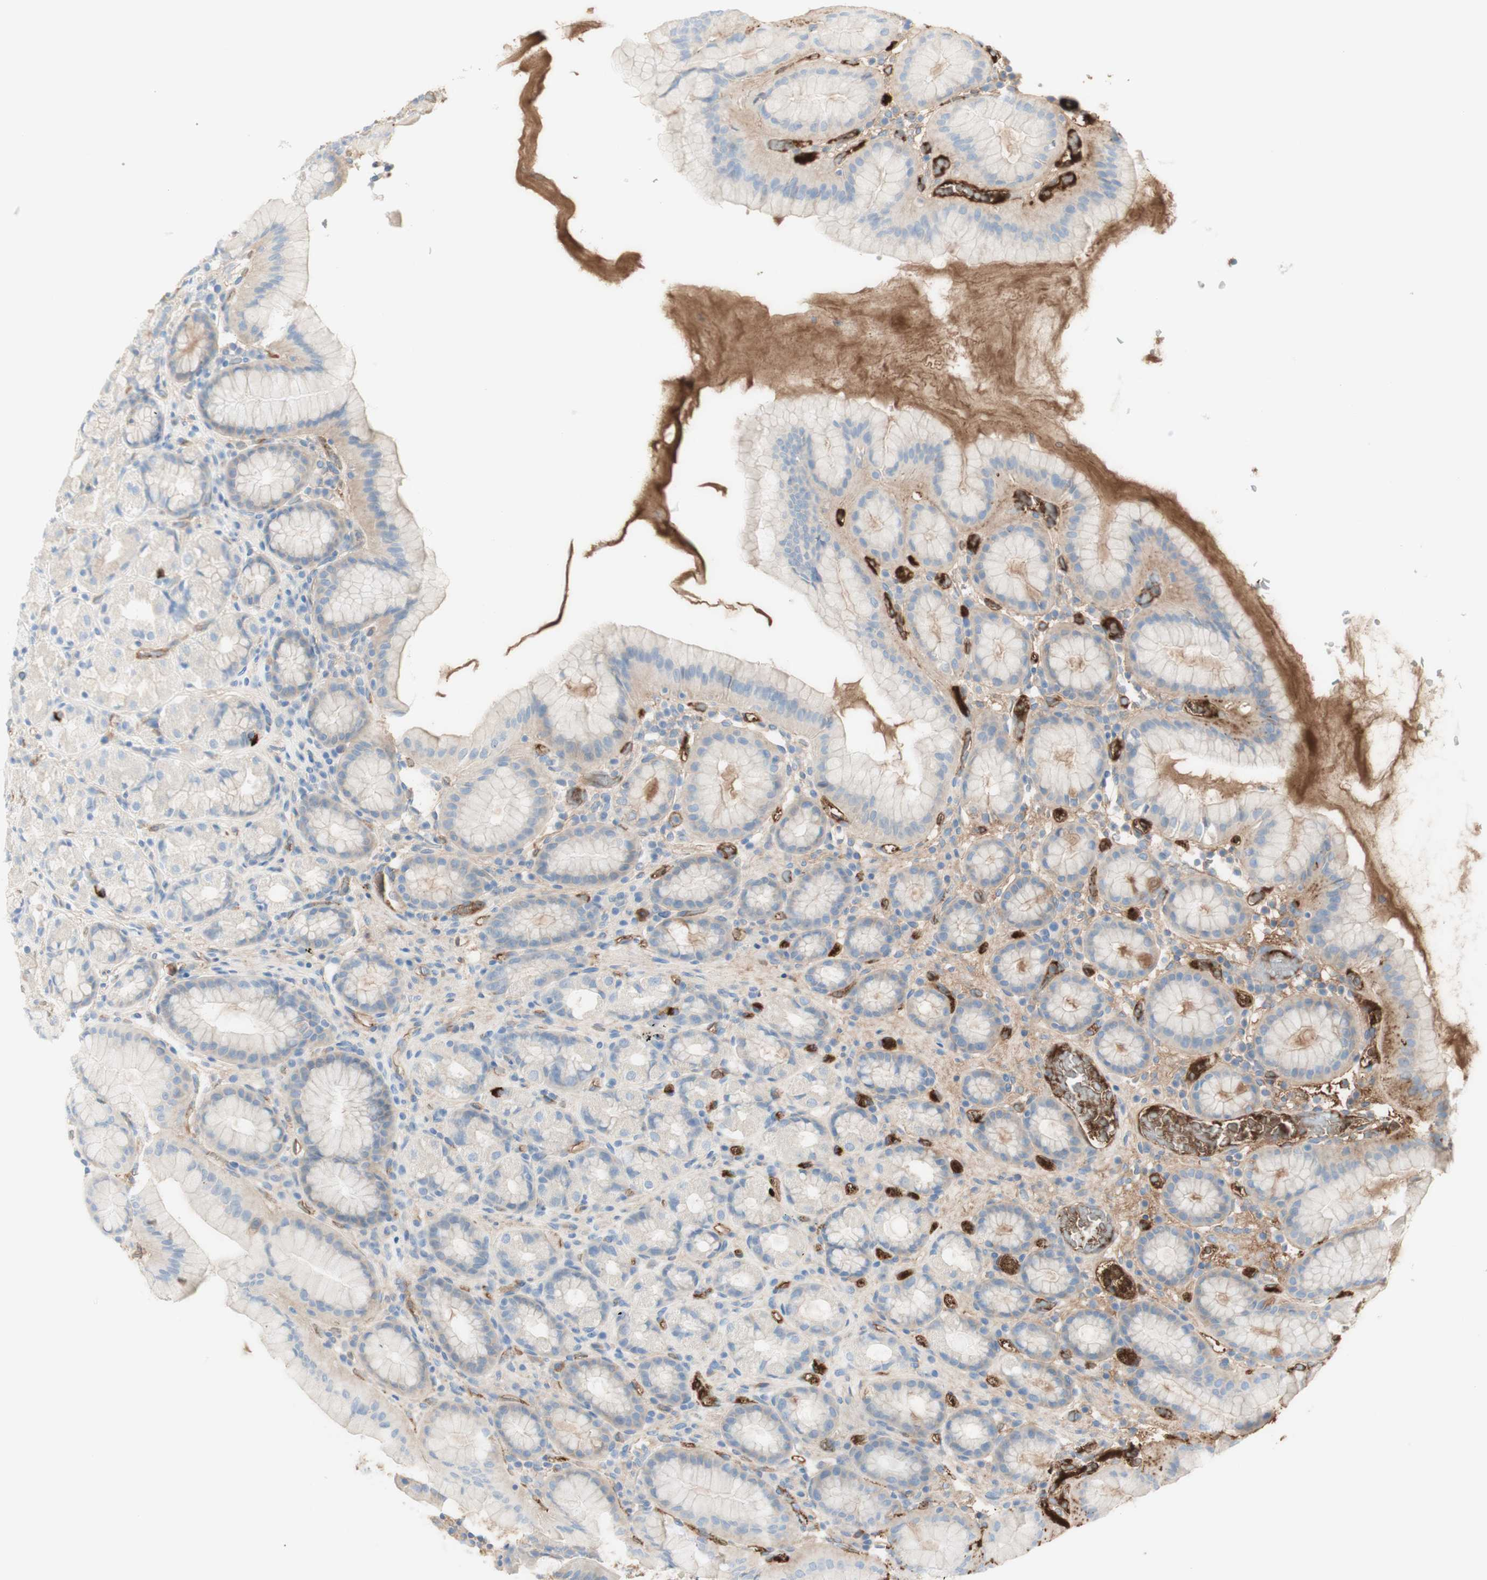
{"staining": {"intensity": "negative", "quantity": "none", "location": "none"}, "tissue": "stomach", "cell_type": "Glandular cells", "image_type": "normal", "snomed": [{"axis": "morphology", "description": "Normal tissue, NOS"}, {"axis": "topography", "description": "Stomach, upper"}], "caption": "This is an immunohistochemistry image of unremarkable stomach. There is no staining in glandular cells.", "gene": "KNG1", "patient": {"sex": "male", "age": 68}}